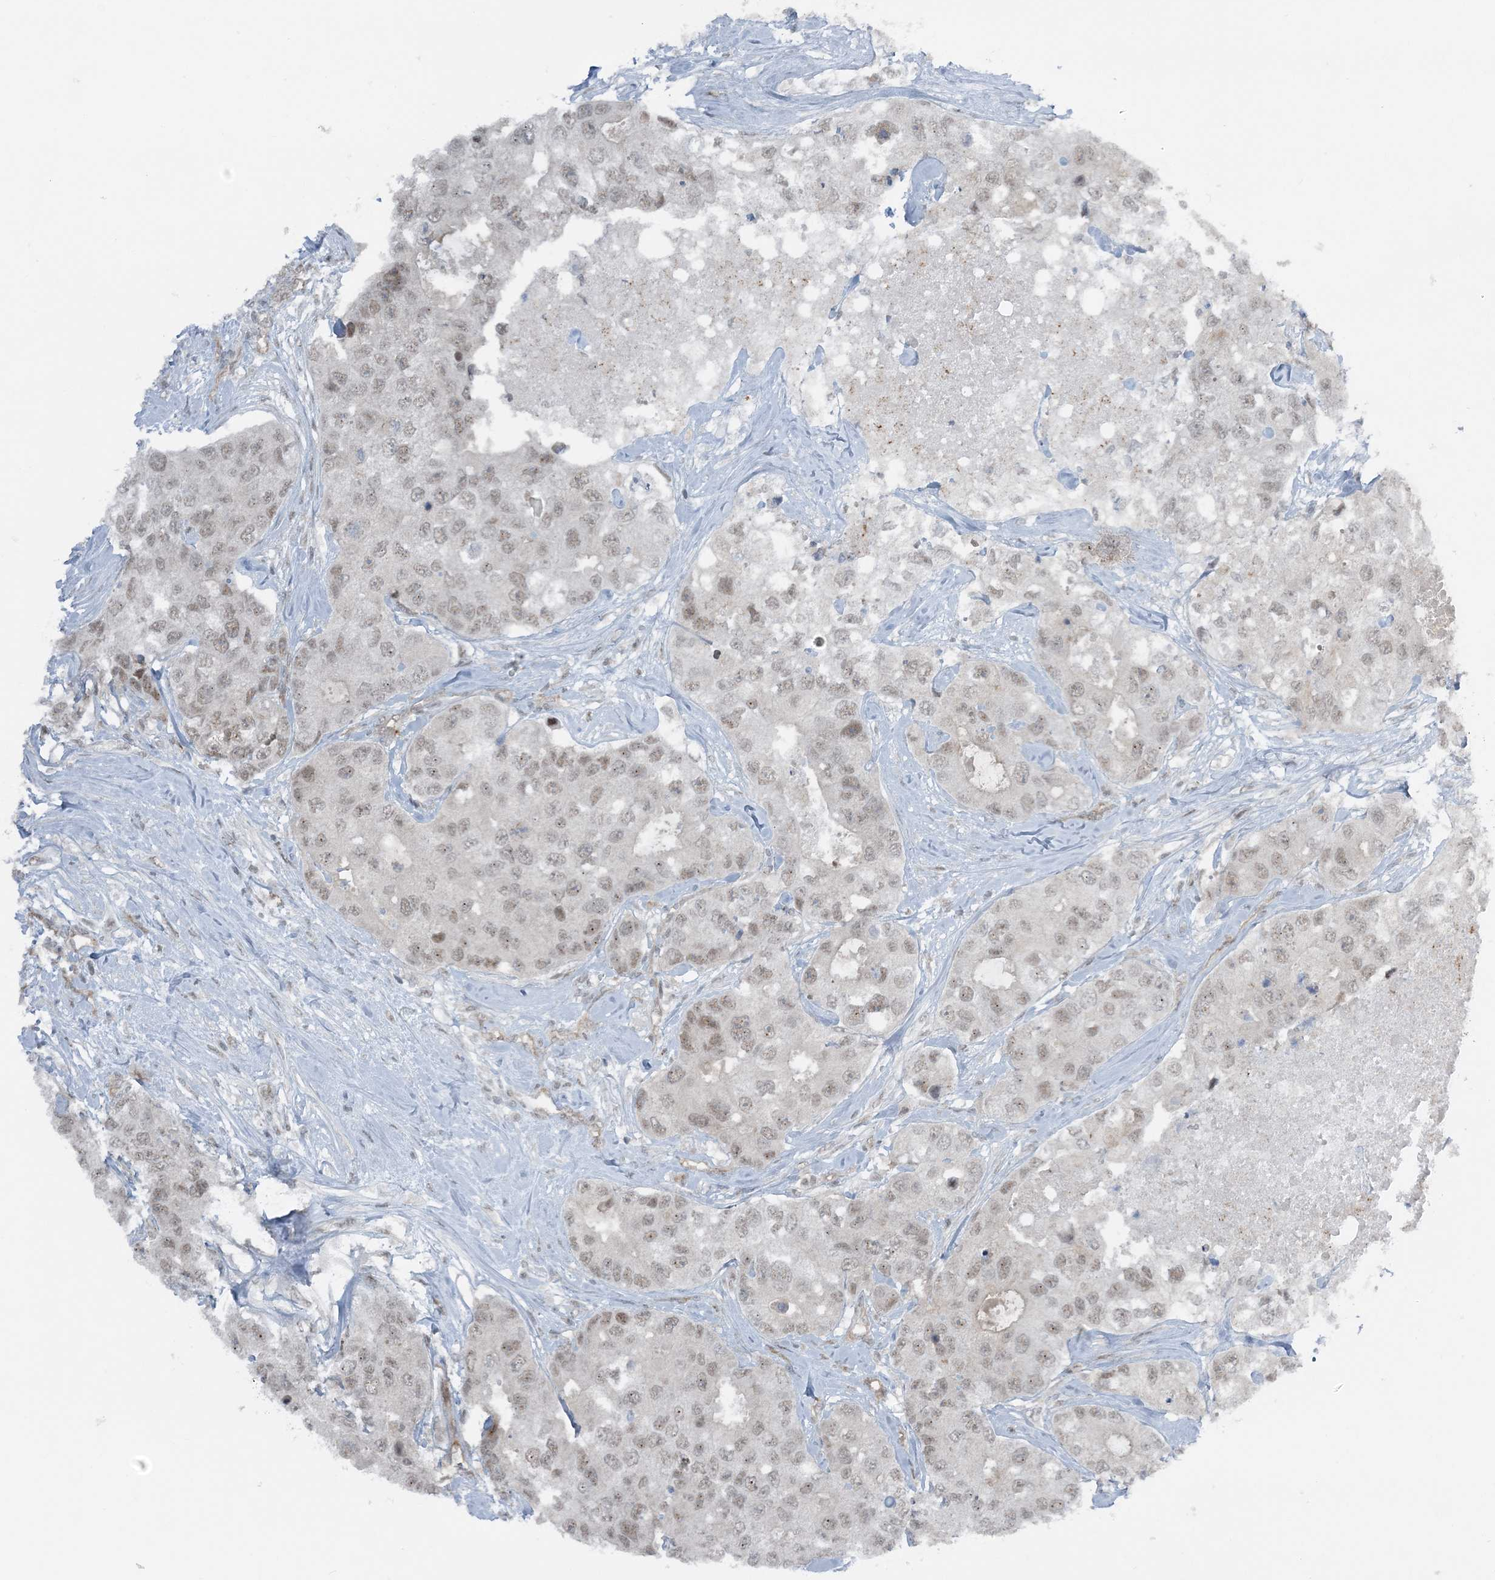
{"staining": {"intensity": "weak", "quantity": "25%-75%", "location": "nuclear"}, "tissue": "breast cancer", "cell_type": "Tumor cells", "image_type": "cancer", "snomed": [{"axis": "morphology", "description": "Duct carcinoma"}, {"axis": "topography", "description": "Breast"}], "caption": "Intraductal carcinoma (breast) stained with a protein marker demonstrates weak staining in tumor cells.", "gene": "ATP11A", "patient": {"sex": "female", "age": 62}}